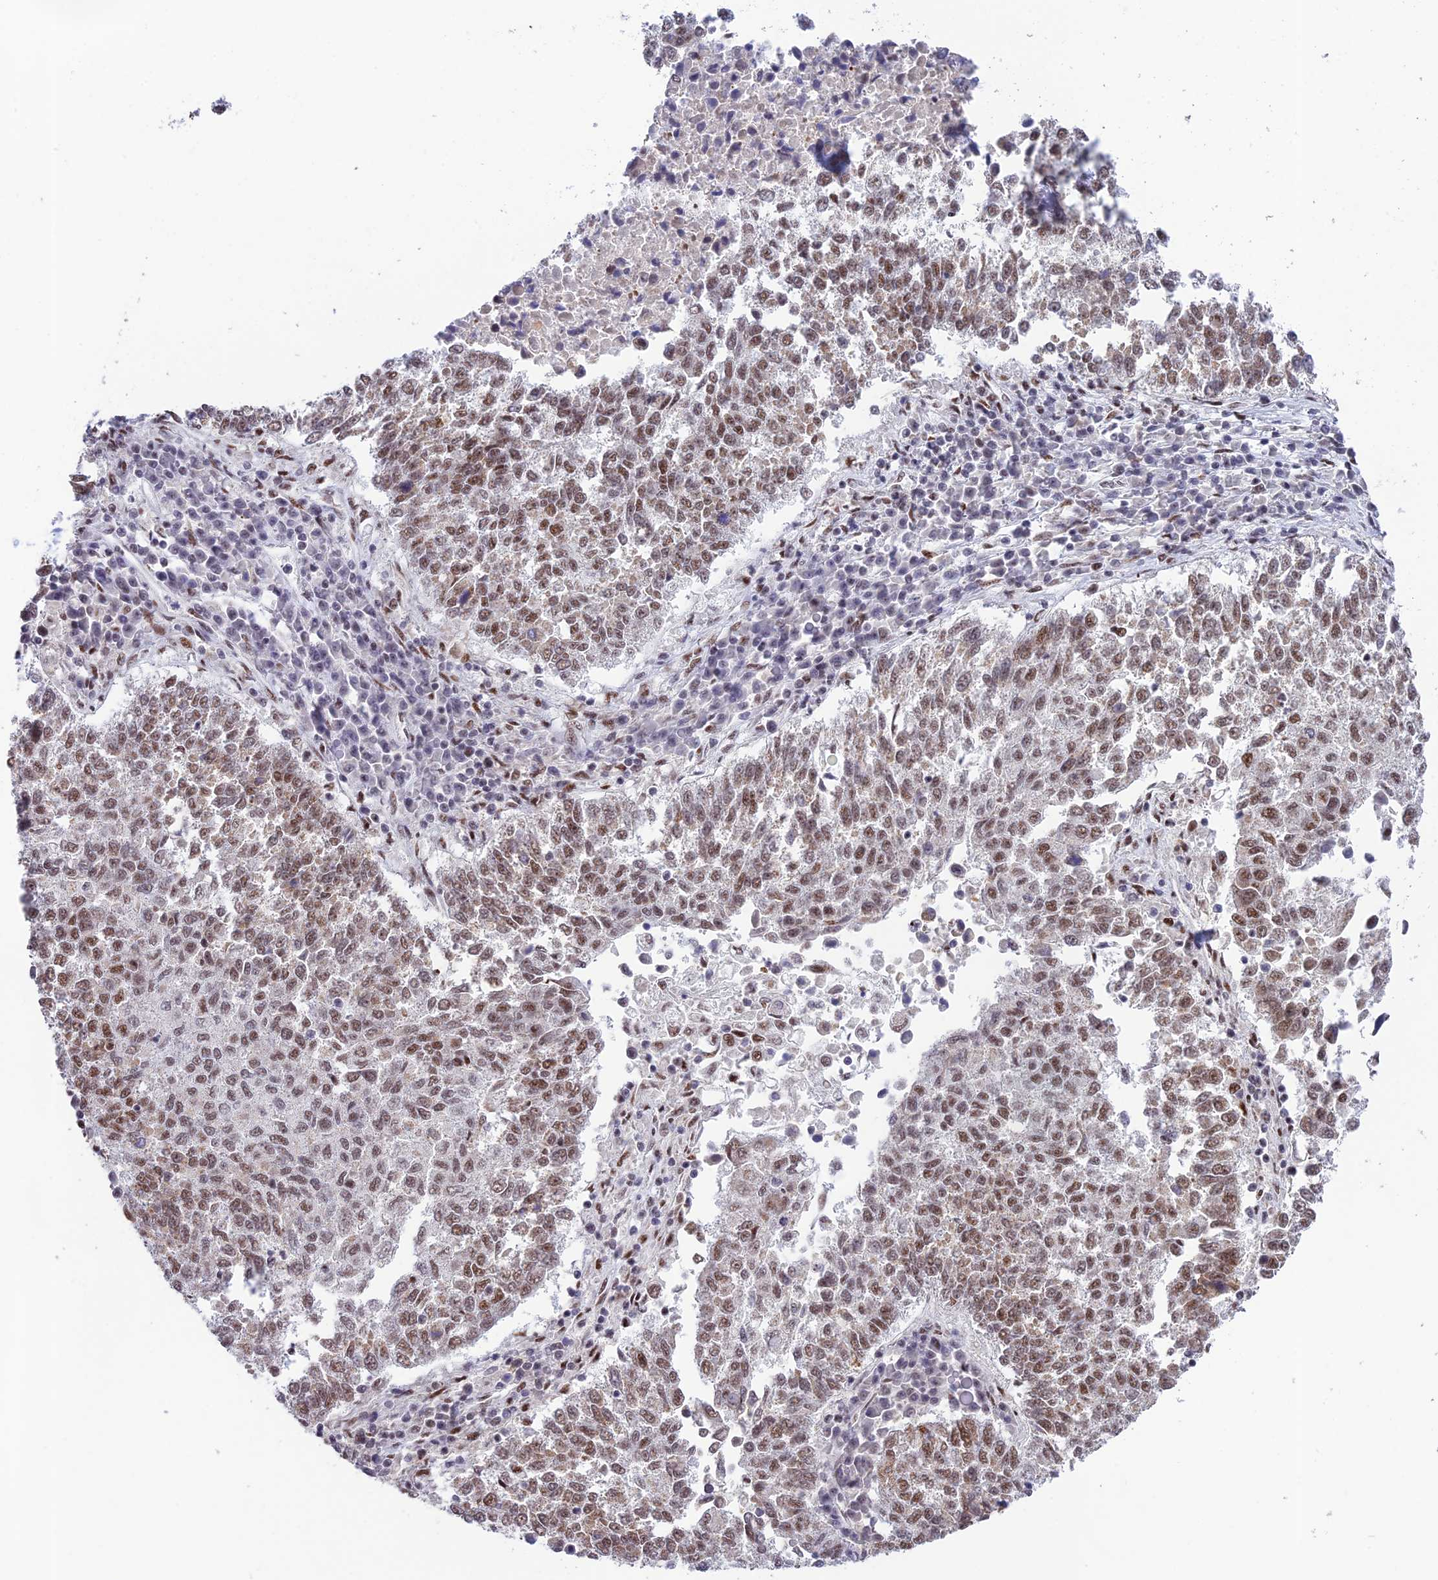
{"staining": {"intensity": "moderate", "quantity": ">75%", "location": "nuclear"}, "tissue": "lung cancer", "cell_type": "Tumor cells", "image_type": "cancer", "snomed": [{"axis": "morphology", "description": "Squamous cell carcinoma, NOS"}, {"axis": "topography", "description": "Lung"}], "caption": "A high-resolution histopathology image shows IHC staining of lung squamous cell carcinoma, which reveals moderate nuclear staining in about >75% of tumor cells. Nuclei are stained in blue.", "gene": "THOC7", "patient": {"sex": "male", "age": 73}}